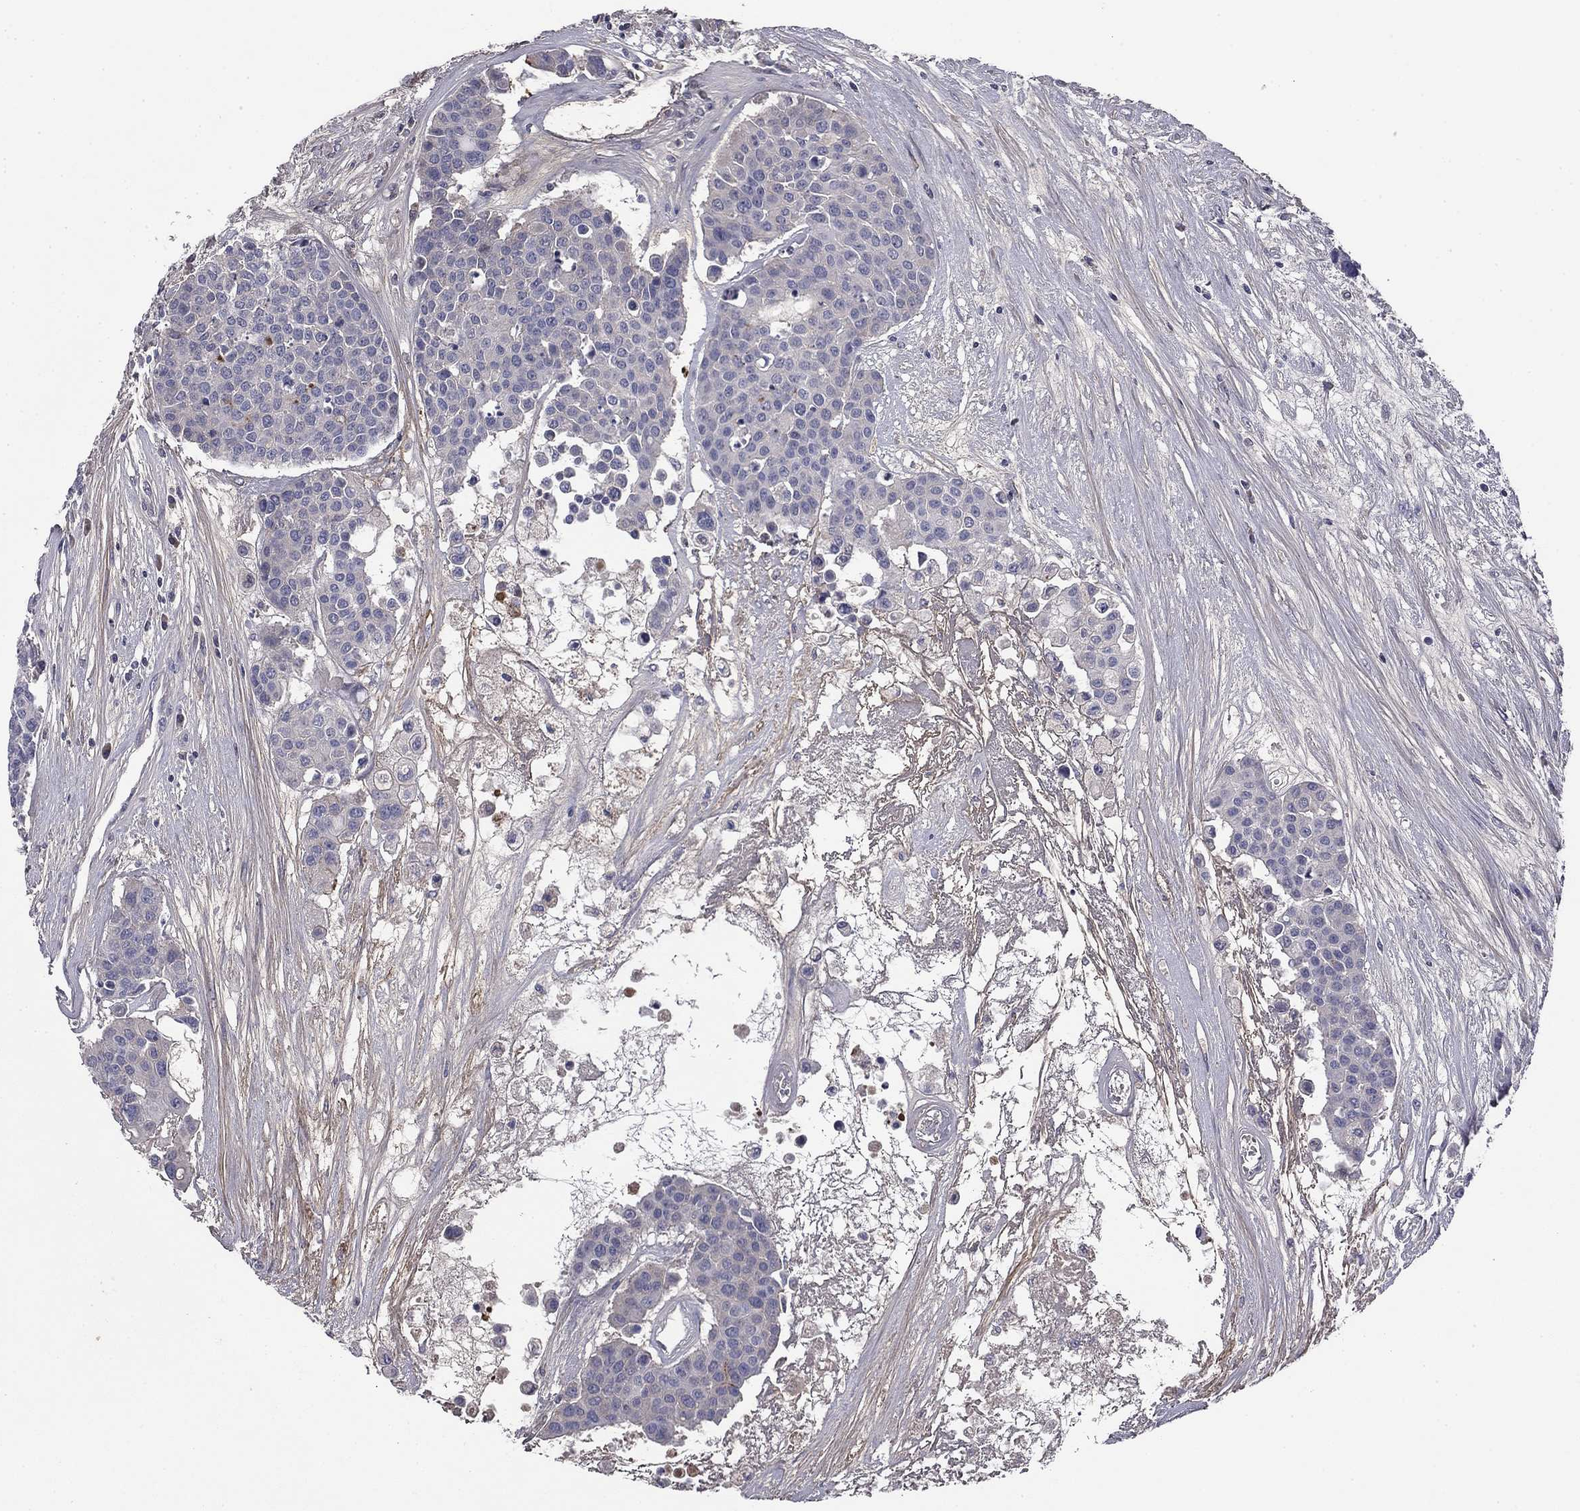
{"staining": {"intensity": "negative", "quantity": "none", "location": "none"}, "tissue": "carcinoid", "cell_type": "Tumor cells", "image_type": "cancer", "snomed": [{"axis": "morphology", "description": "Carcinoid, malignant, NOS"}, {"axis": "topography", "description": "Colon"}], "caption": "High power microscopy histopathology image of an IHC histopathology image of malignant carcinoid, revealing no significant expression in tumor cells.", "gene": "COL2A1", "patient": {"sex": "male", "age": 81}}